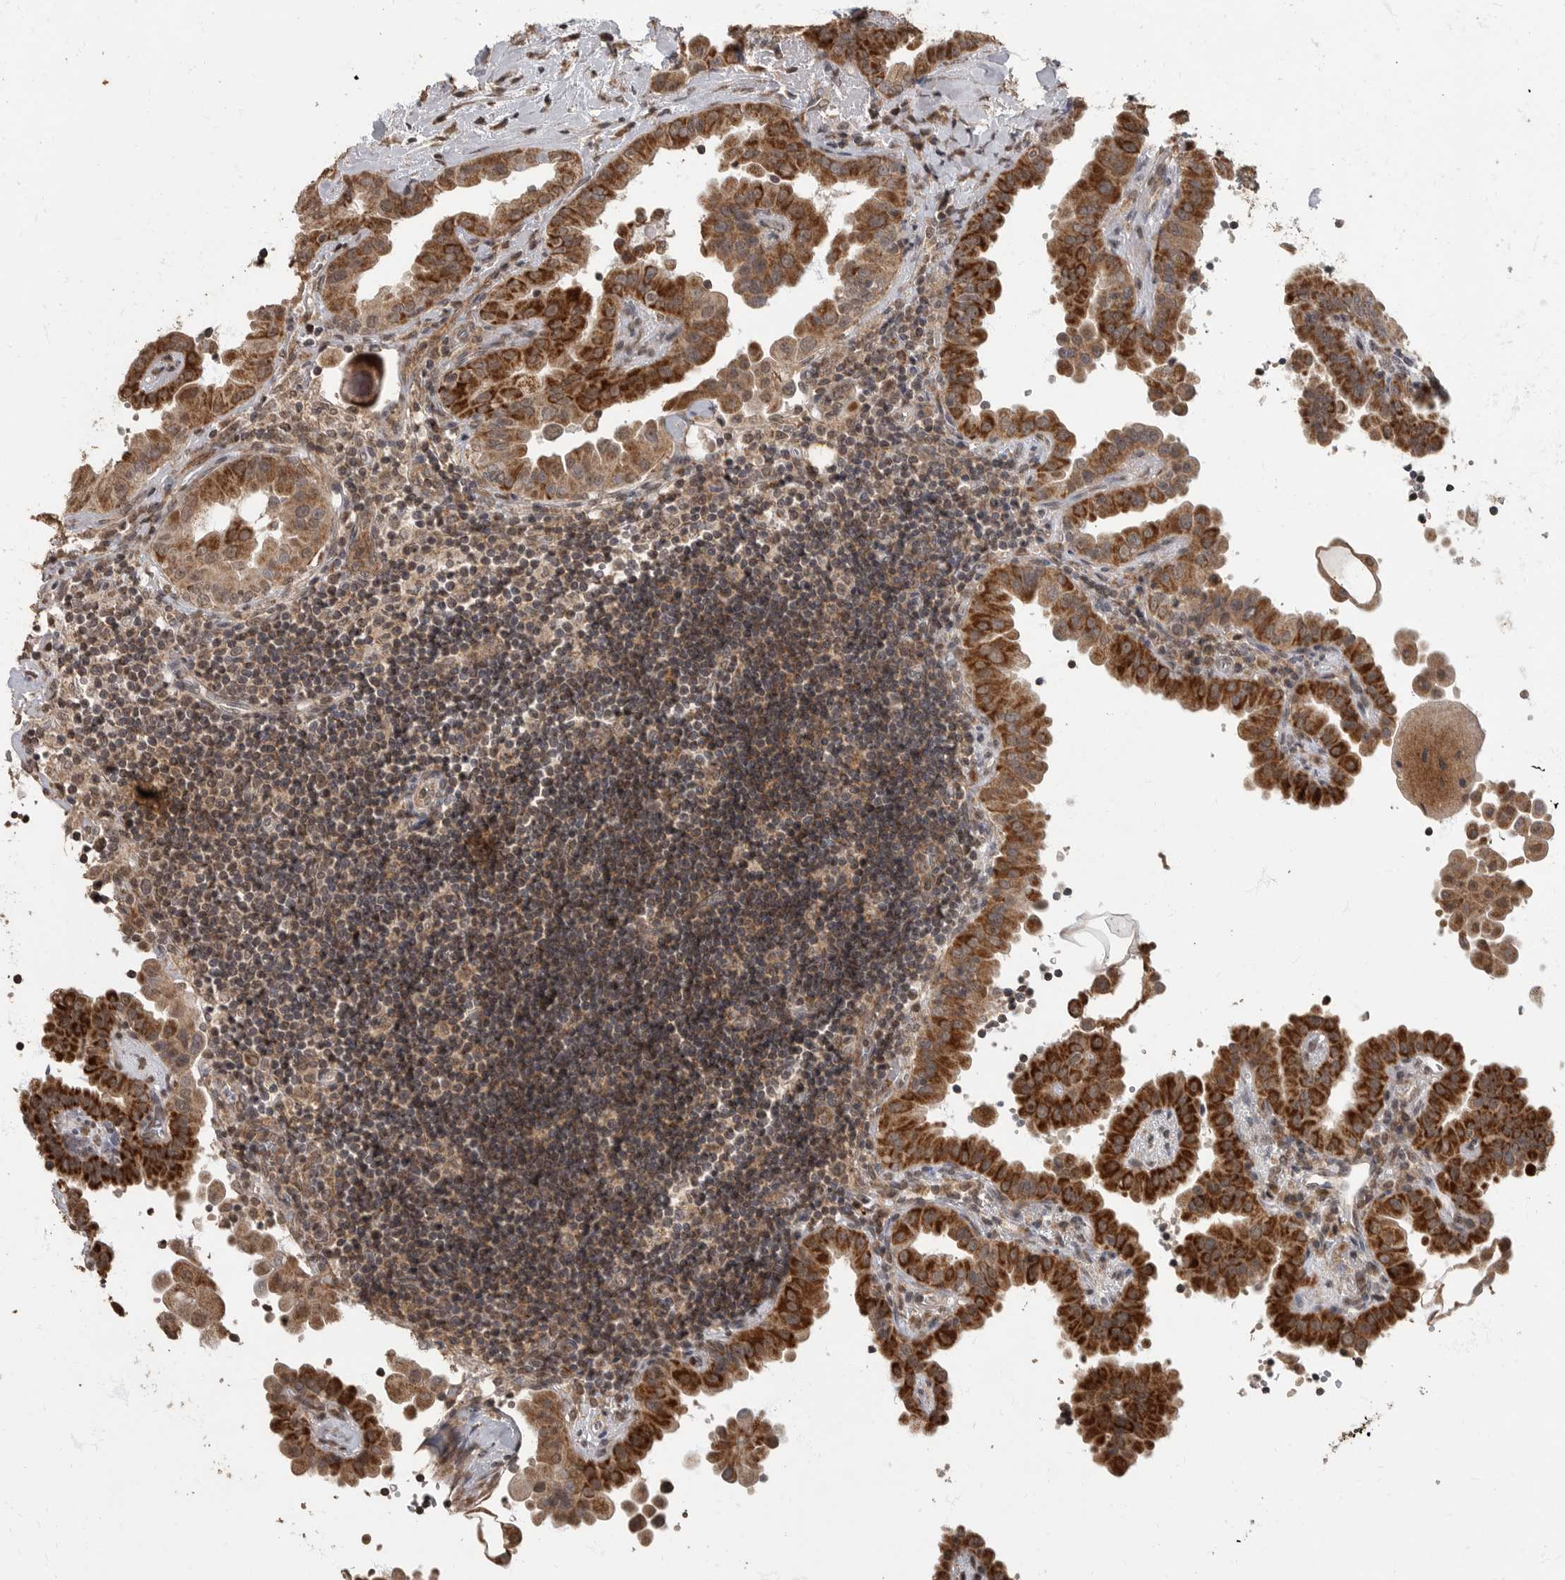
{"staining": {"intensity": "strong", "quantity": ">75%", "location": "cytoplasmic/membranous"}, "tissue": "thyroid cancer", "cell_type": "Tumor cells", "image_type": "cancer", "snomed": [{"axis": "morphology", "description": "Papillary adenocarcinoma, NOS"}, {"axis": "topography", "description": "Thyroid gland"}], "caption": "Thyroid cancer (papillary adenocarcinoma) stained for a protein exhibits strong cytoplasmic/membranous positivity in tumor cells.", "gene": "MAFG", "patient": {"sex": "male", "age": 33}}